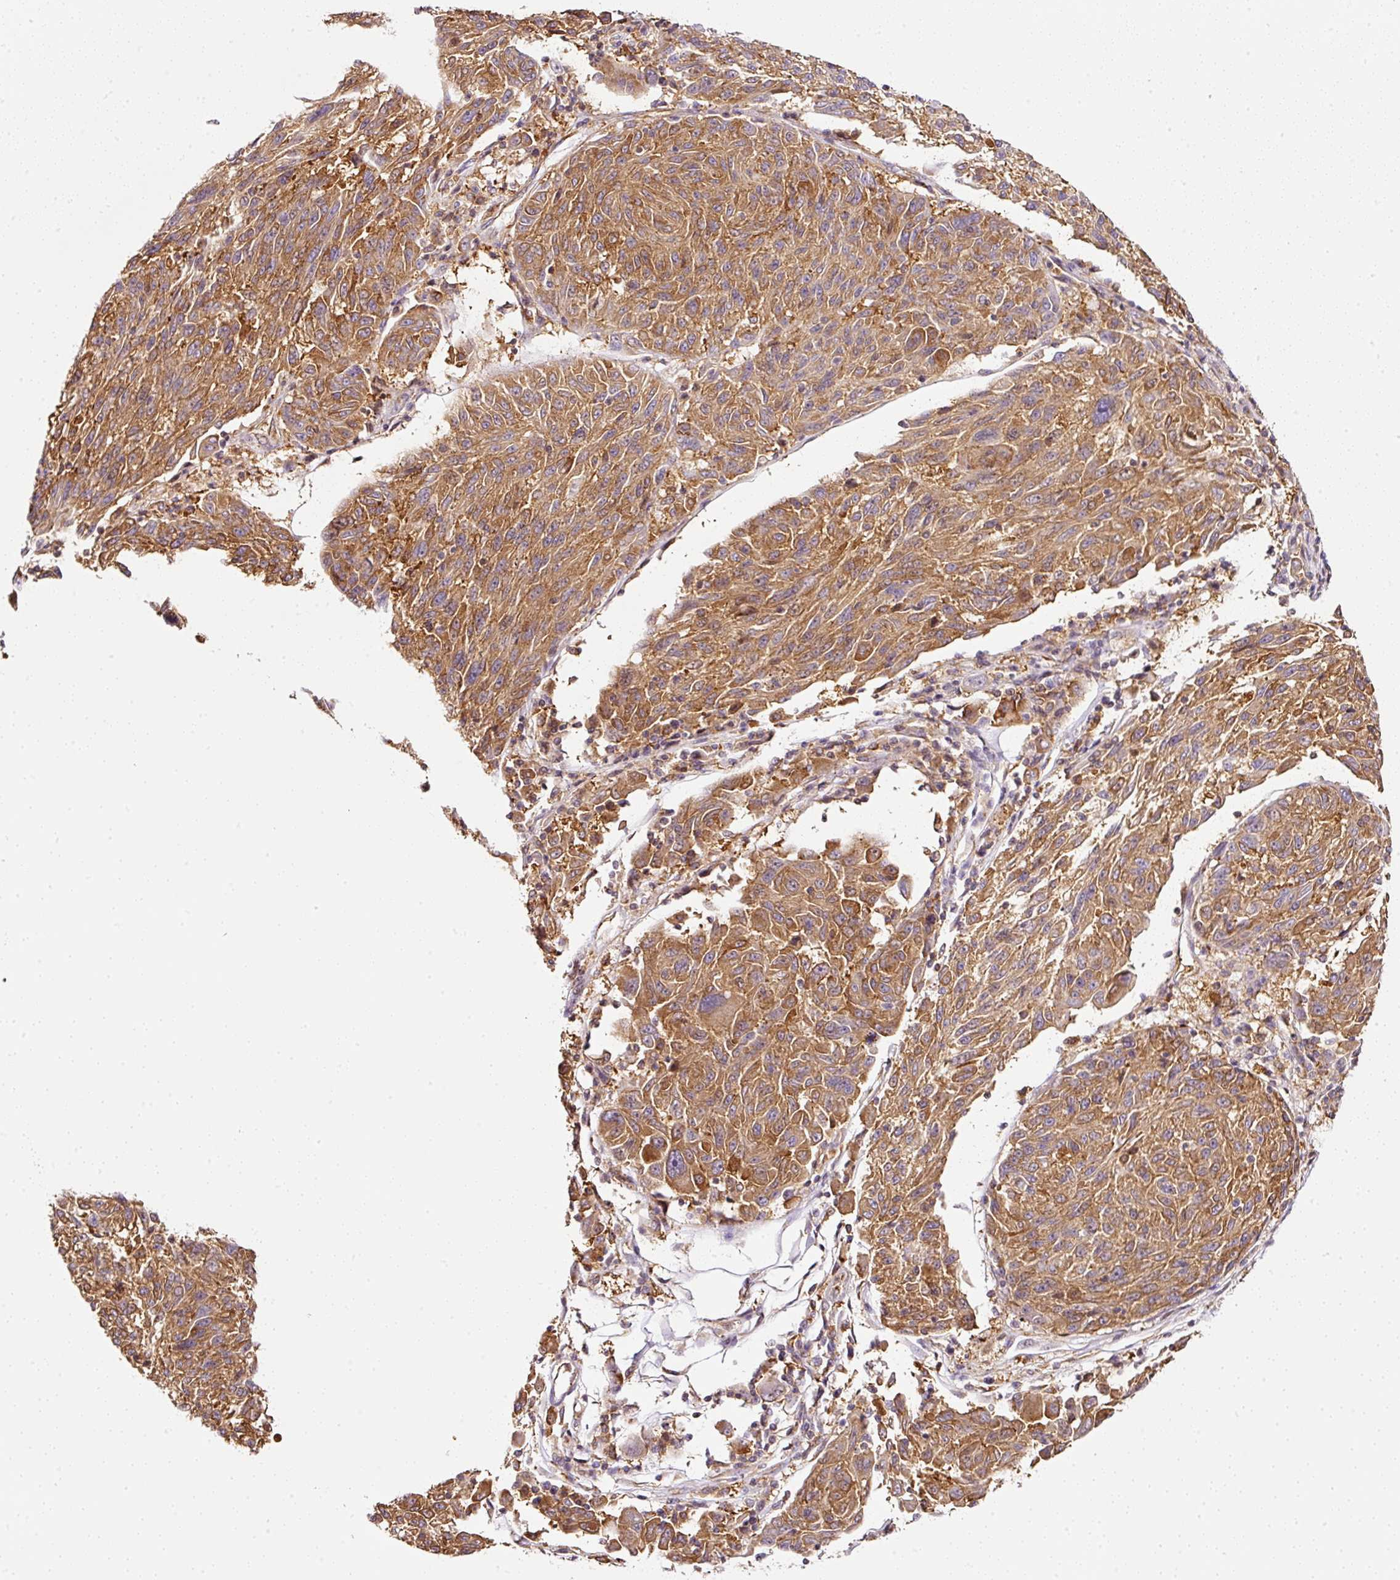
{"staining": {"intensity": "moderate", "quantity": ">75%", "location": "cytoplasmic/membranous"}, "tissue": "melanoma", "cell_type": "Tumor cells", "image_type": "cancer", "snomed": [{"axis": "morphology", "description": "Malignant melanoma, NOS"}, {"axis": "topography", "description": "Skin"}], "caption": "Melanoma stained with a brown dye demonstrates moderate cytoplasmic/membranous positive staining in about >75% of tumor cells.", "gene": "SCNM1", "patient": {"sex": "male", "age": 53}}